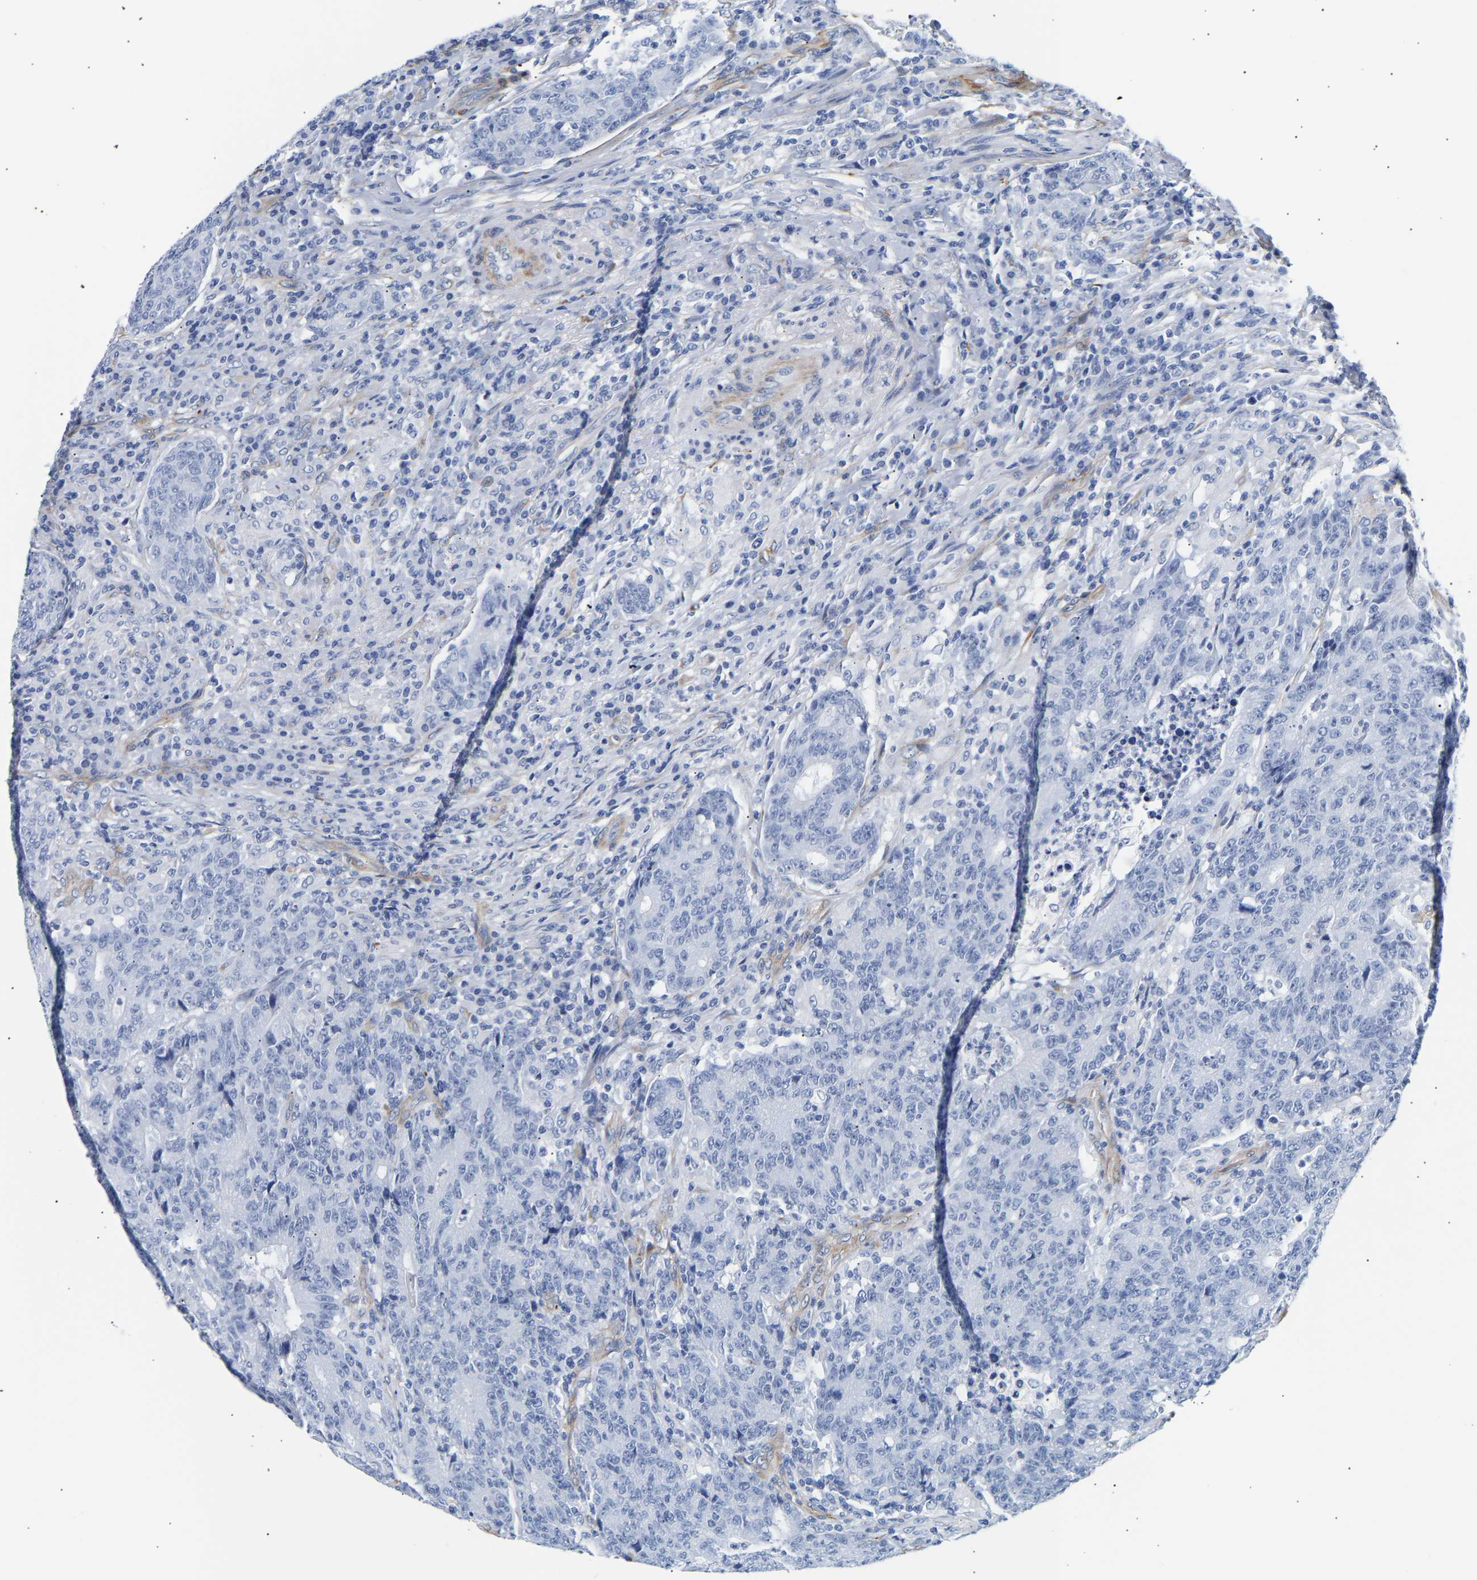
{"staining": {"intensity": "negative", "quantity": "none", "location": "none"}, "tissue": "colorectal cancer", "cell_type": "Tumor cells", "image_type": "cancer", "snomed": [{"axis": "morphology", "description": "Normal tissue, NOS"}, {"axis": "morphology", "description": "Adenocarcinoma, NOS"}, {"axis": "topography", "description": "Colon"}], "caption": "A histopathology image of human colorectal cancer is negative for staining in tumor cells.", "gene": "IGFBP7", "patient": {"sex": "female", "age": 75}}